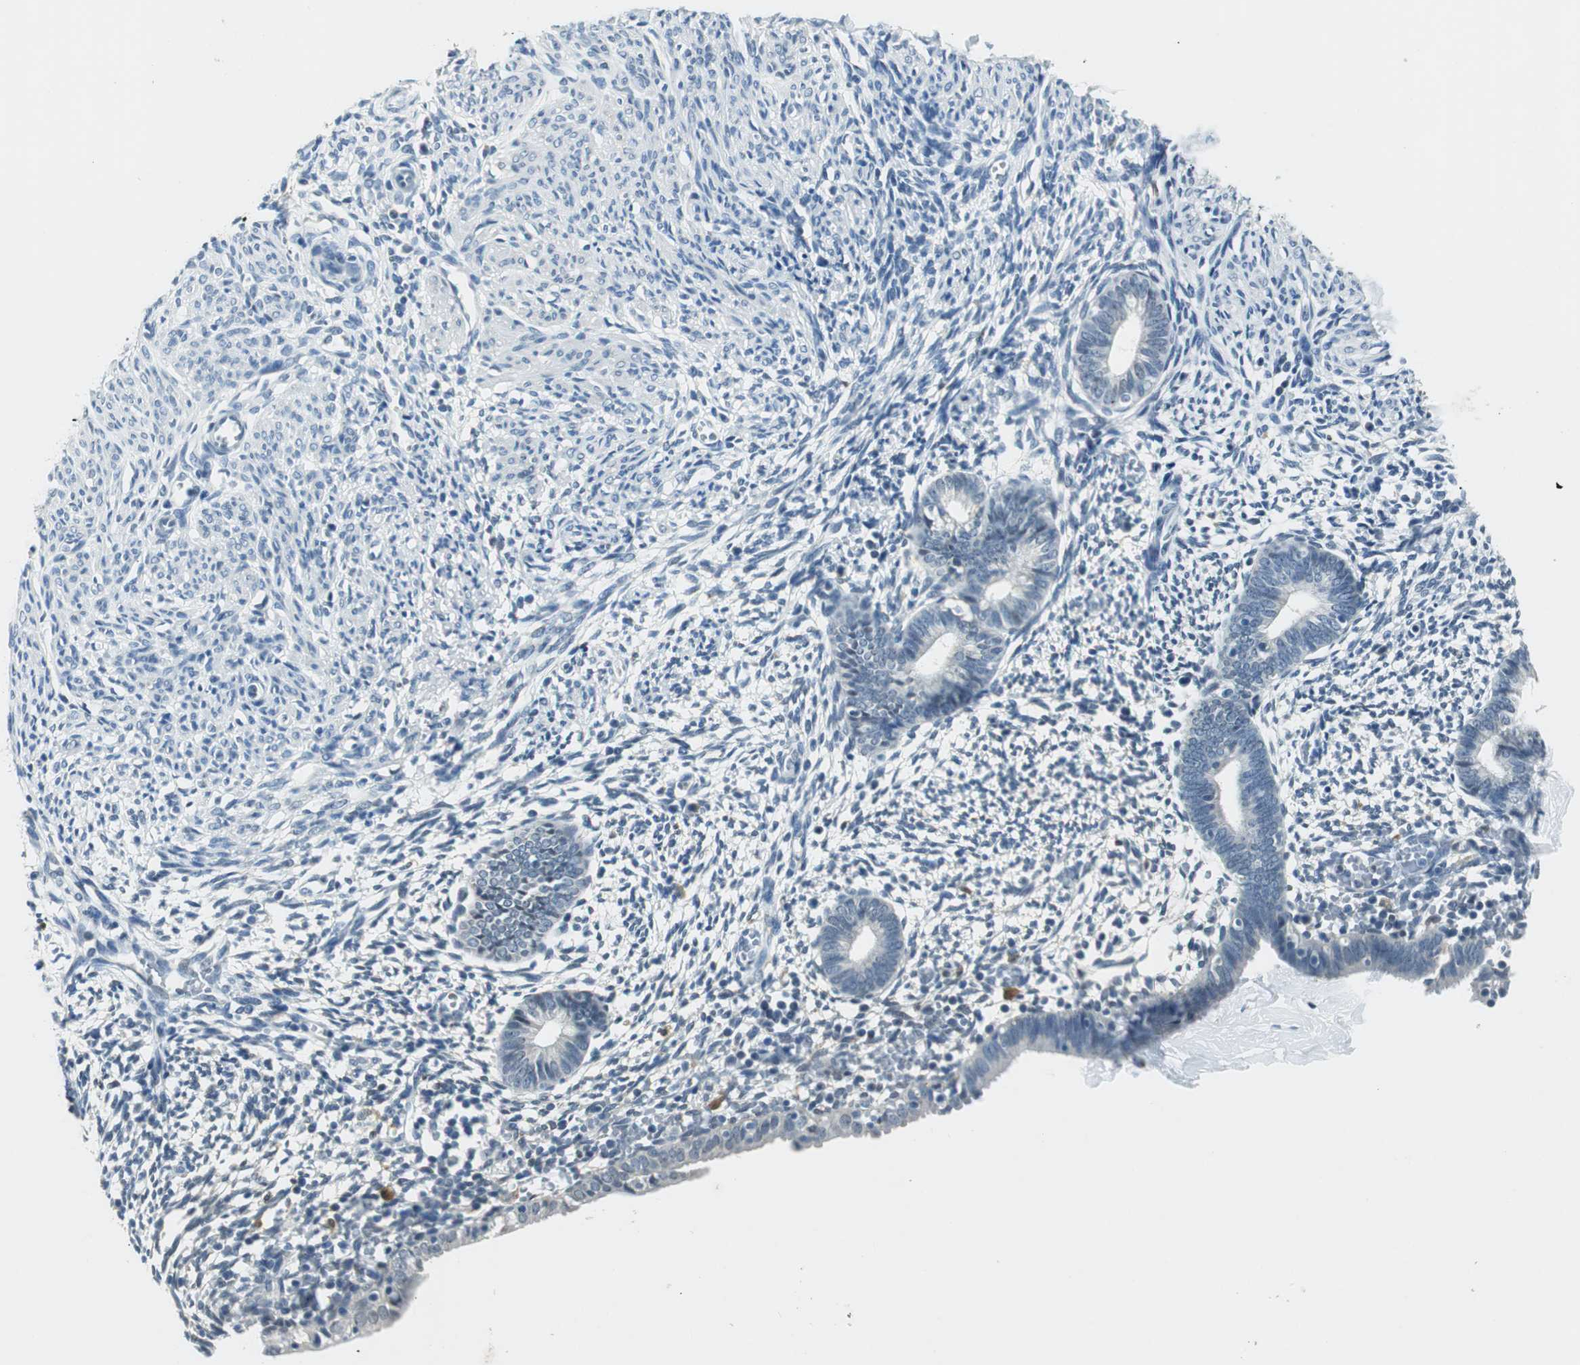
{"staining": {"intensity": "negative", "quantity": "none", "location": "none"}, "tissue": "endometrium", "cell_type": "Cells in endometrial stroma", "image_type": "normal", "snomed": [{"axis": "morphology", "description": "Normal tissue, NOS"}, {"axis": "morphology", "description": "Atrophy, NOS"}, {"axis": "topography", "description": "Uterus"}, {"axis": "topography", "description": "Endometrium"}], "caption": "Unremarkable endometrium was stained to show a protein in brown. There is no significant positivity in cells in endometrial stroma.", "gene": "ME1", "patient": {"sex": "female", "age": 68}}